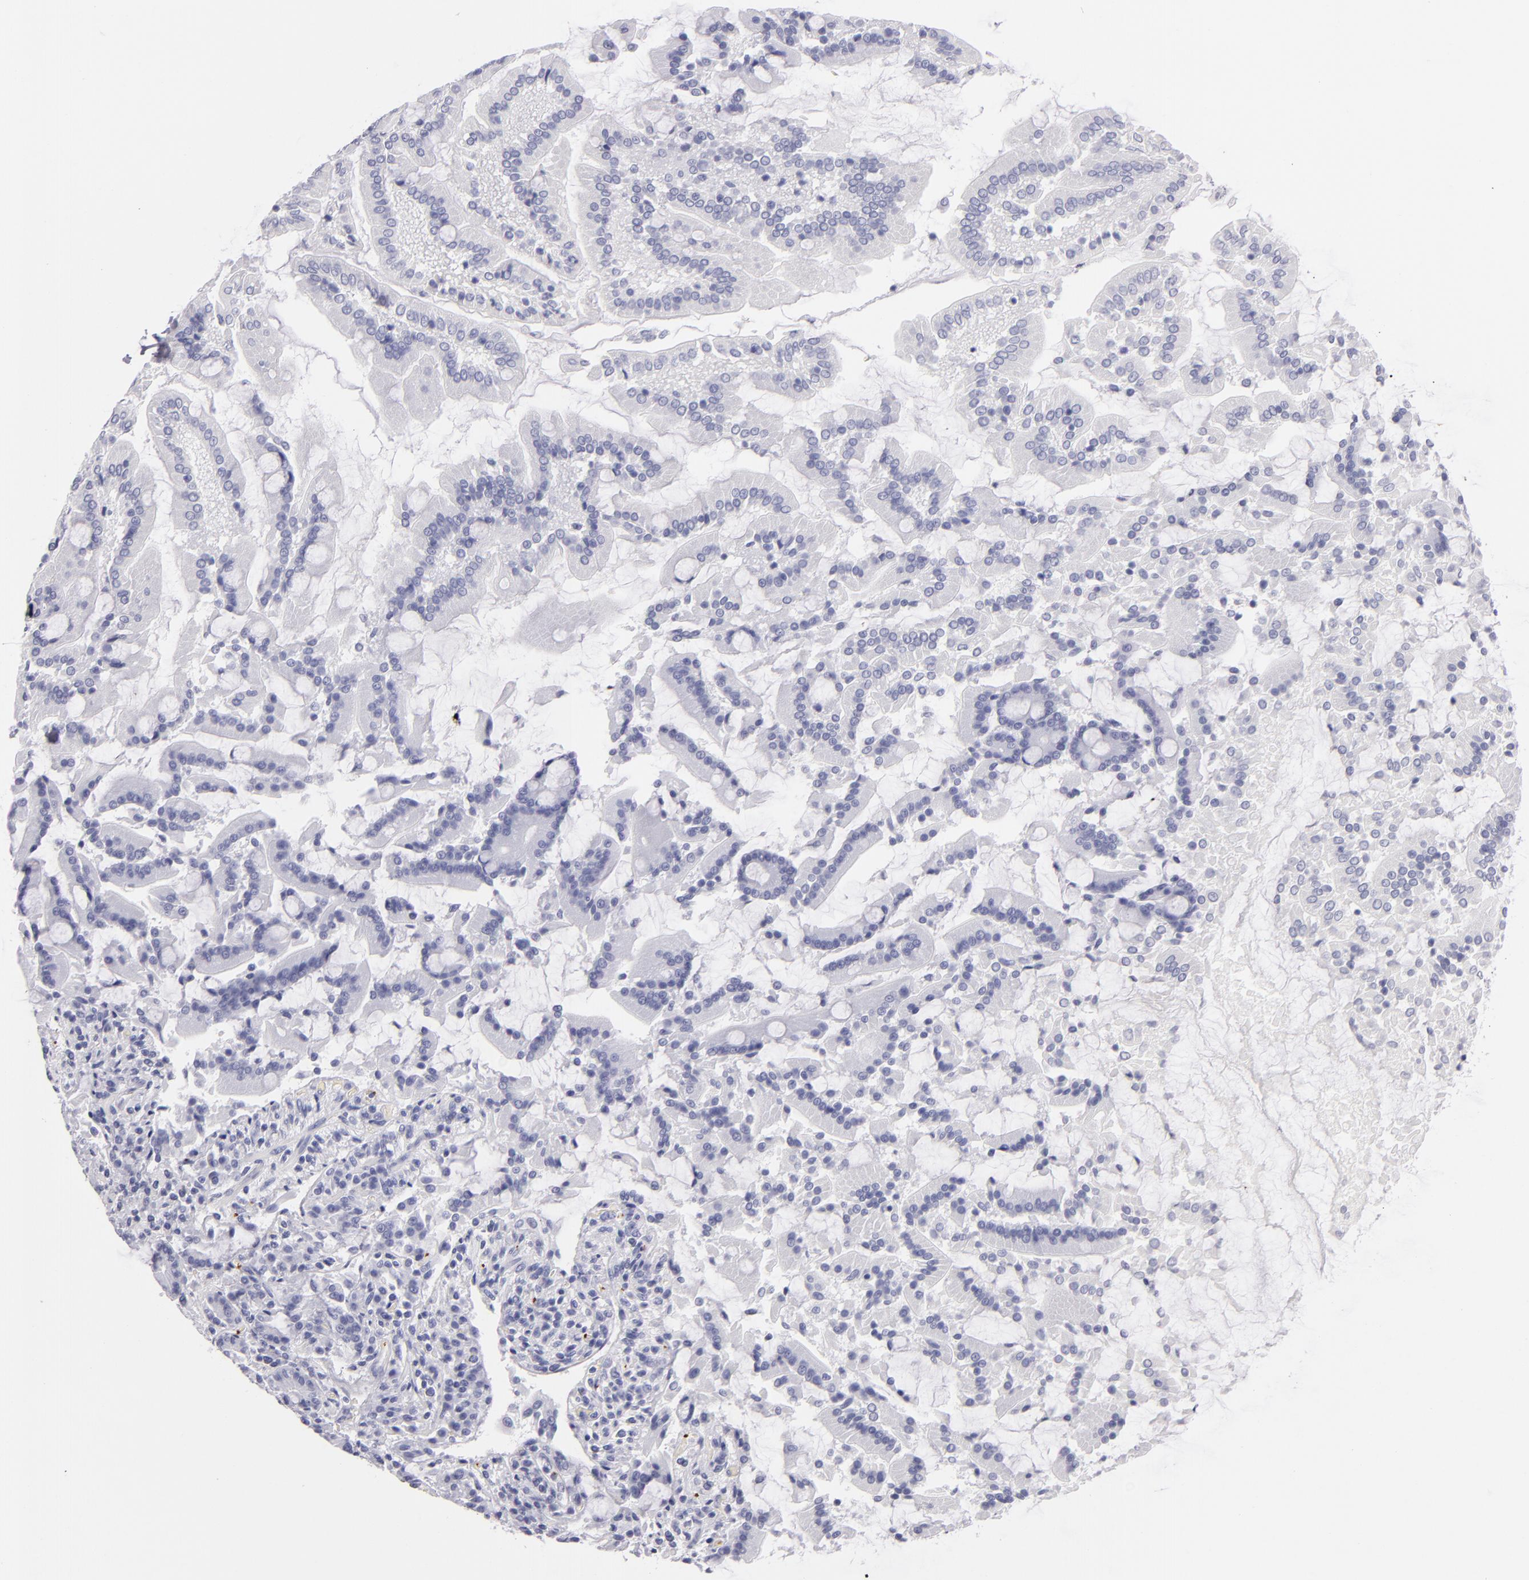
{"staining": {"intensity": "negative", "quantity": "none", "location": "none"}, "tissue": "duodenum", "cell_type": "Glandular cells", "image_type": "normal", "snomed": [{"axis": "morphology", "description": "Normal tissue, NOS"}, {"axis": "topography", "description": "Duodenum"}], "caption": "This is a image of immunohistochemistry (IHC) staining of unremarkable duodenum, which shows no positivity in glandular cells.", "gene": "GP1BA", "patient": {"sex": "female", "age": 64}}